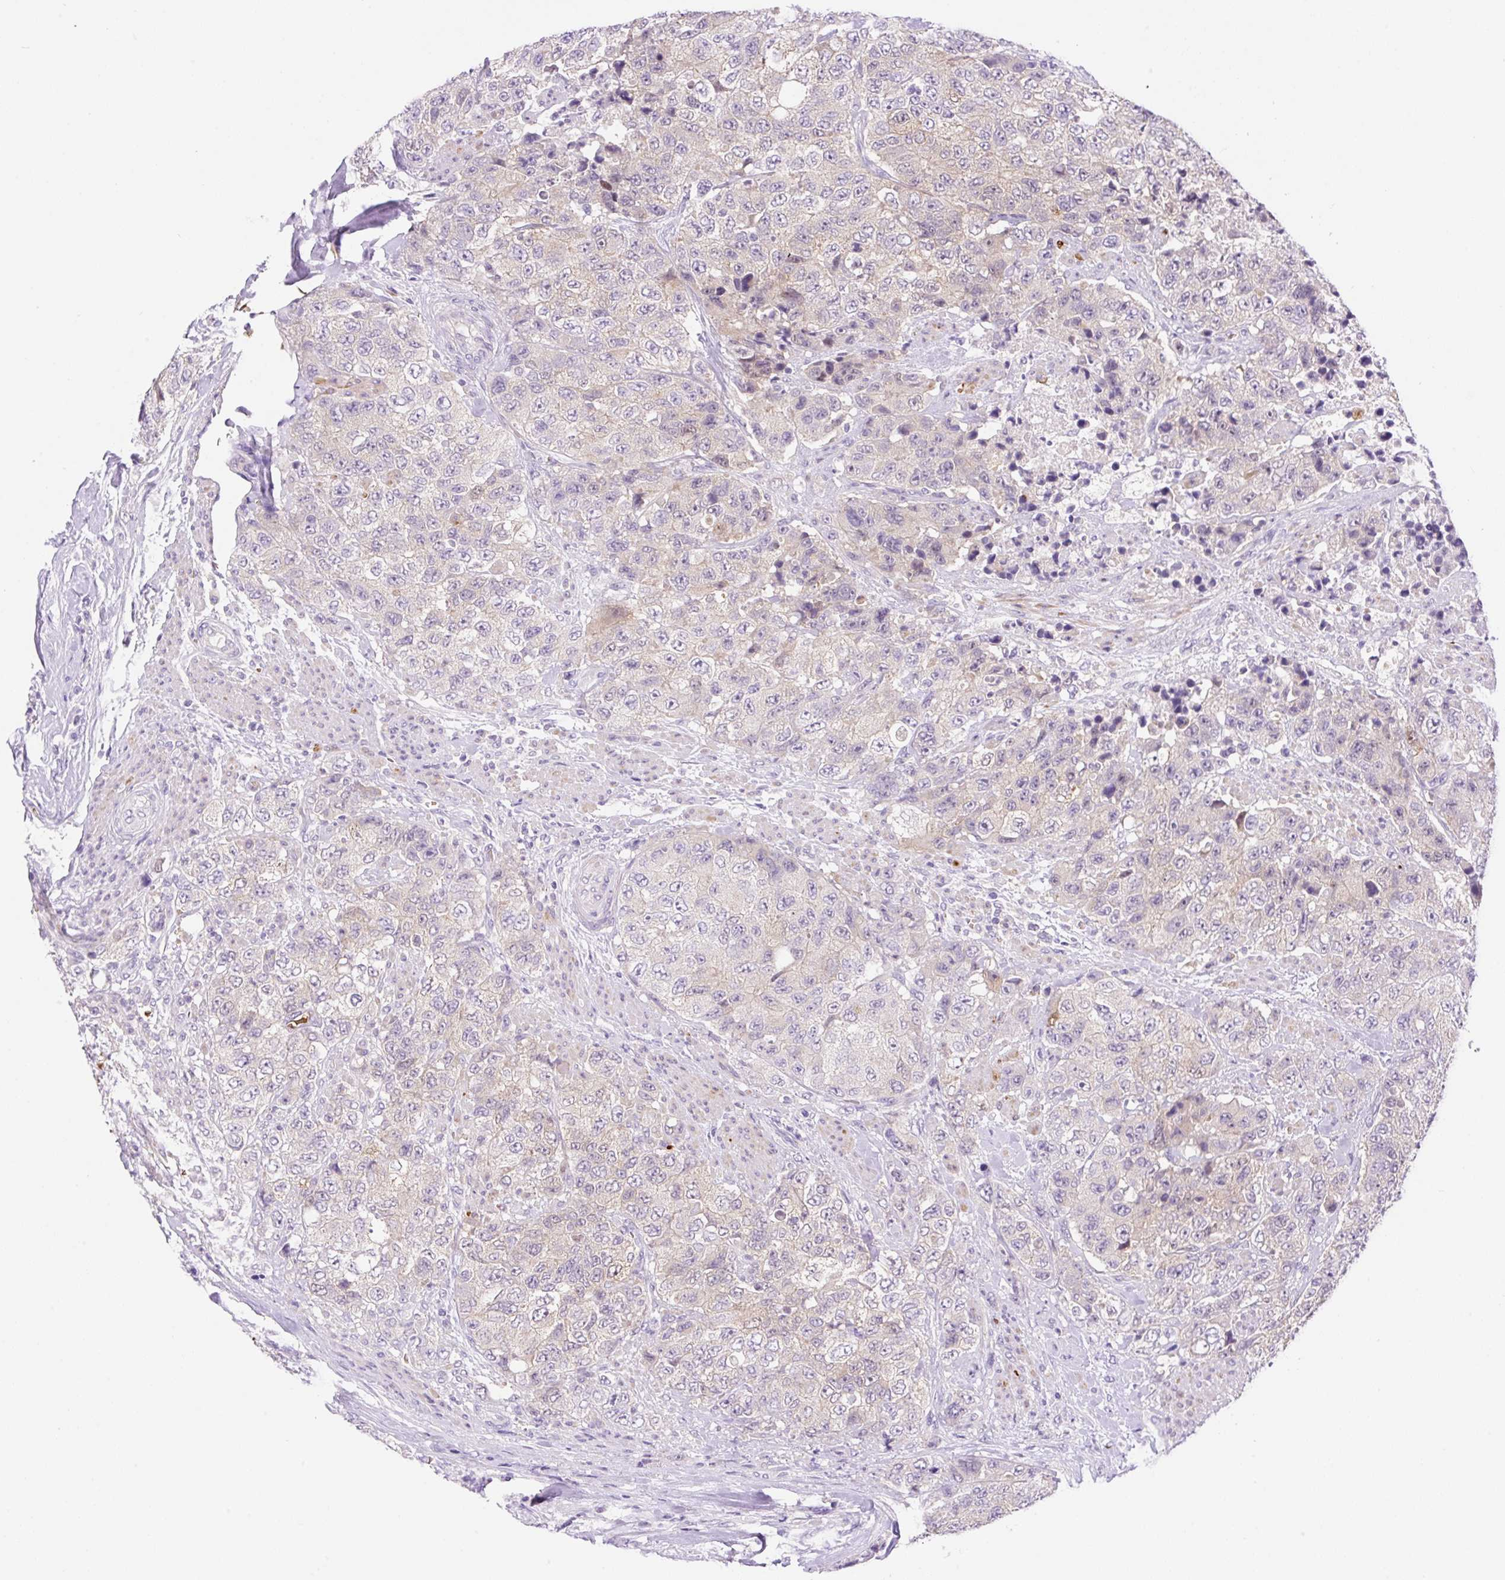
{"staining": {"intensity": "negative", "quantity": "none", "location": "none"}, "tissue": "urothelial cancer", "cell_type": "Tumor cells", "image_type": "cancer", "snomed": [{"axis": "morphology", "description": "Urothelial carcinoma, High grade"}, {"axis": "topography", "description": "Urinary bladder"}], "caption": "High-grade urothelial carcinoma was stained to show a protein in brown. There is no significant expression in tumor cells. The staining is performed using DAB (3,3'-diaminobenzidine) brown chromogen with nuclei counter-stained in using hematoxylin.", "gene": "LHFPL5", "patient": {"sex": "female", "age": 78}}